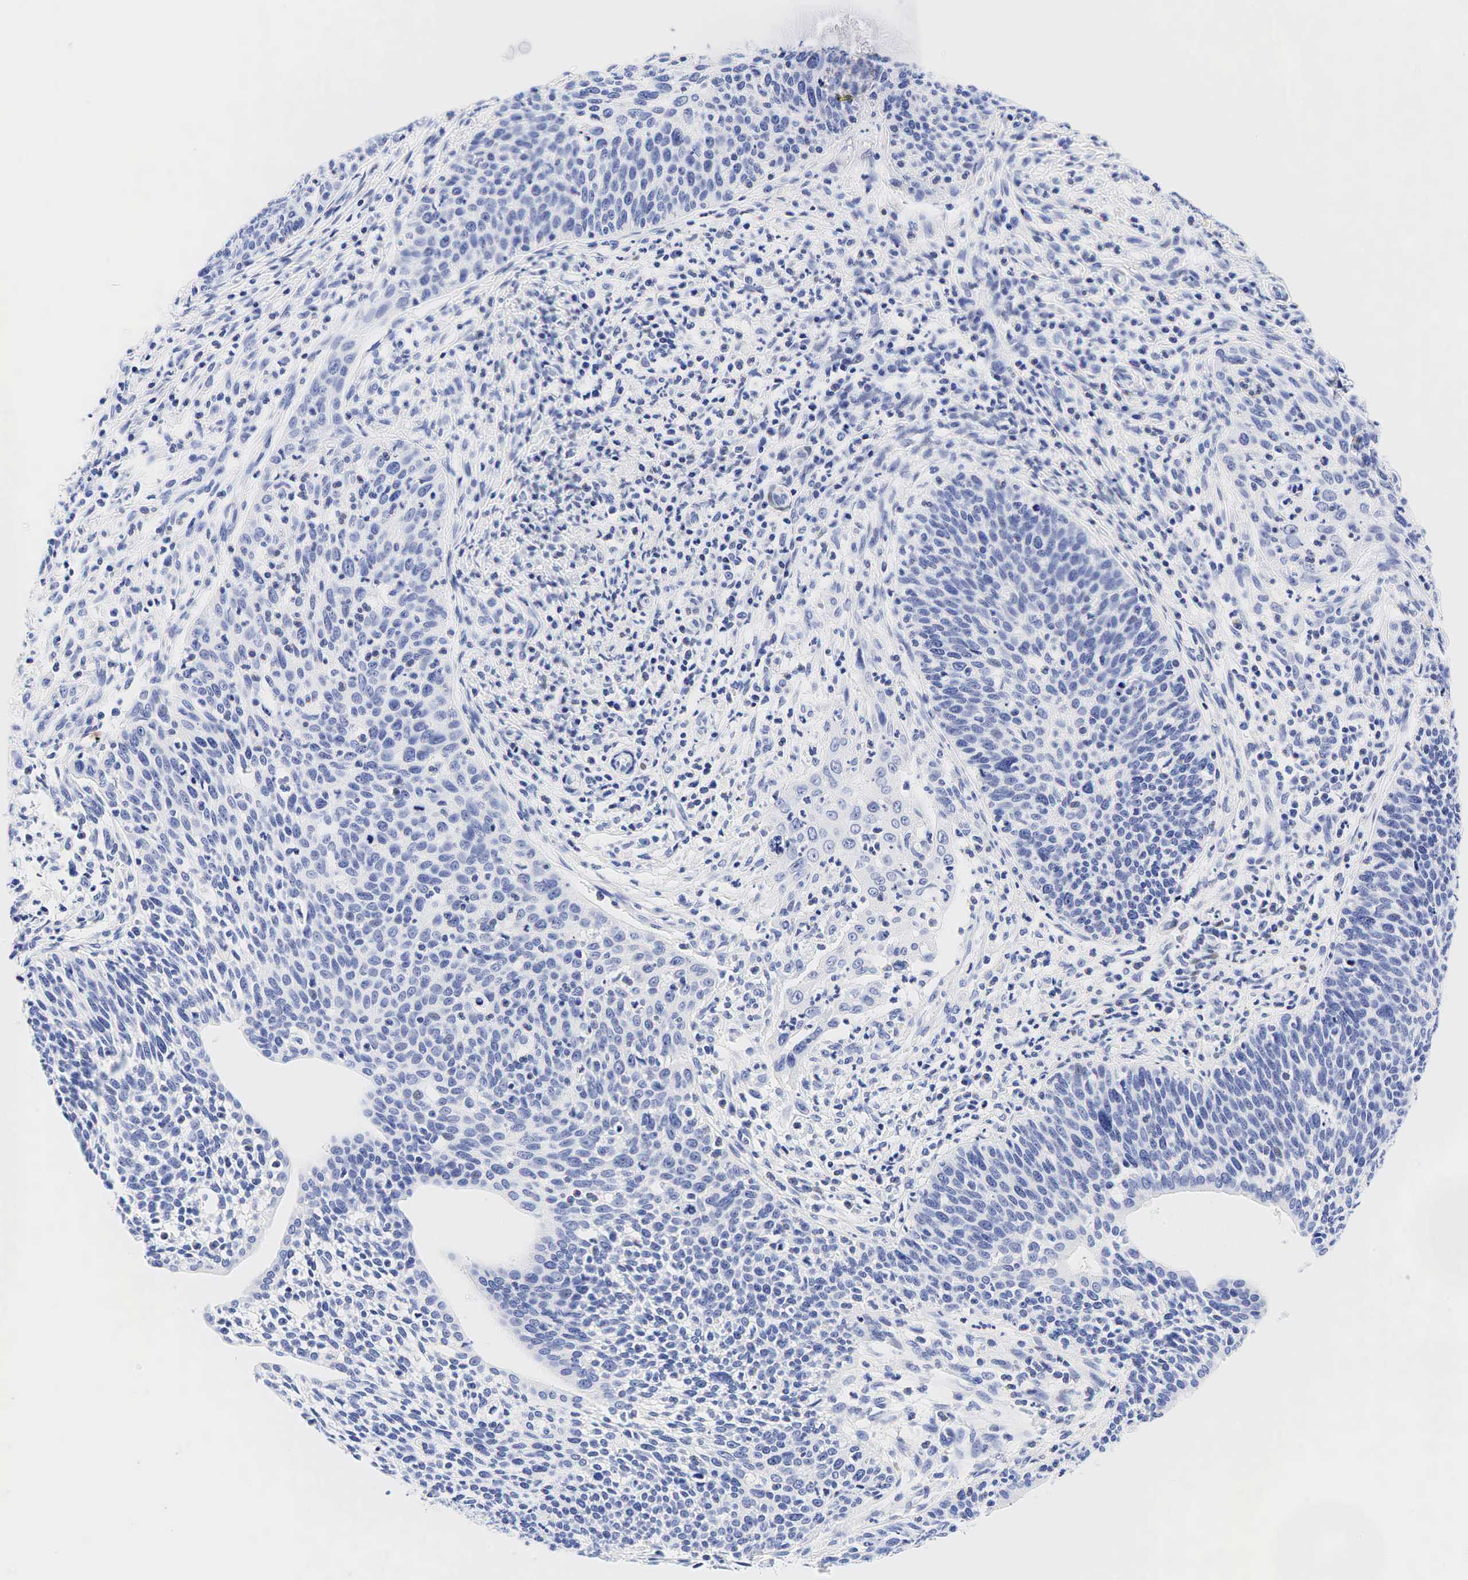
{"staining": {"intensity": "weak", "quantity": "<25%", "location": "nuclear"}, "tissue": "cervical cancer", "cell_type": "Tumor cells", "image_type": "cancer", "snomed": [{"axis": "morphology", "description": "Squamous cell carcinoma, NOS"}, {"axis": "topography", "description": "Cervix"}], "caption": "Immunohistochemistry (IHC) of squamous cell carcinoma (cervical) demonstrates no positivity in tumor cells.", "gene": "ESR1", "patient": {"sex": "female", "age": 41}}